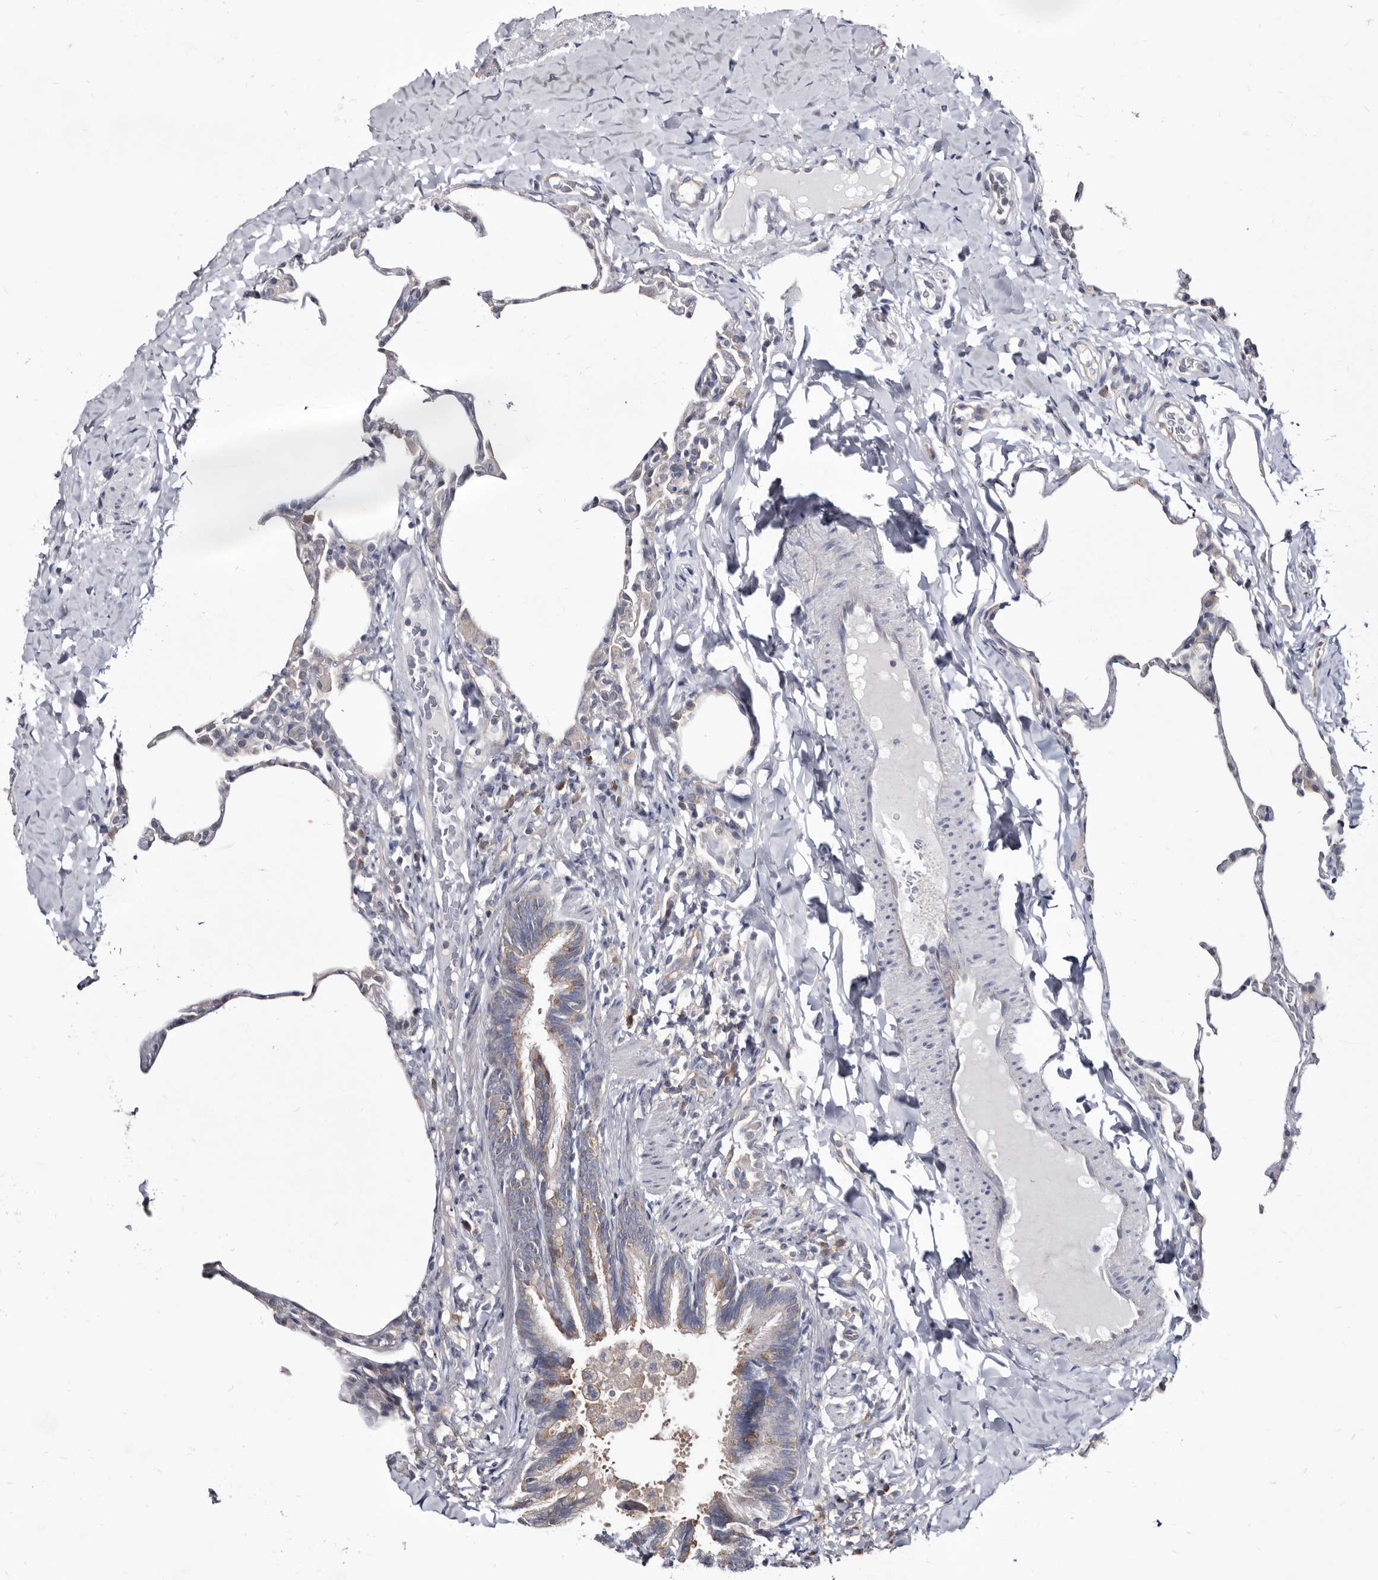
{"staining": {"intensity": "negative", "quantity": "none", "location": "none"}, "tissue": "lung", "cell_type": "Alveolar cells", "image_type": "normal", "snomed": [{"axis": "morphology", "description": "Normal tissue, NOS"}, {"axis": "topography", "description": "Lung"}], "caption": "Immunohistochemistry (IHC) of normal human lung displays no staining in alveolar cells.", "gene": "ABCF2", "patient": {"sex": "male", "age": 20}}